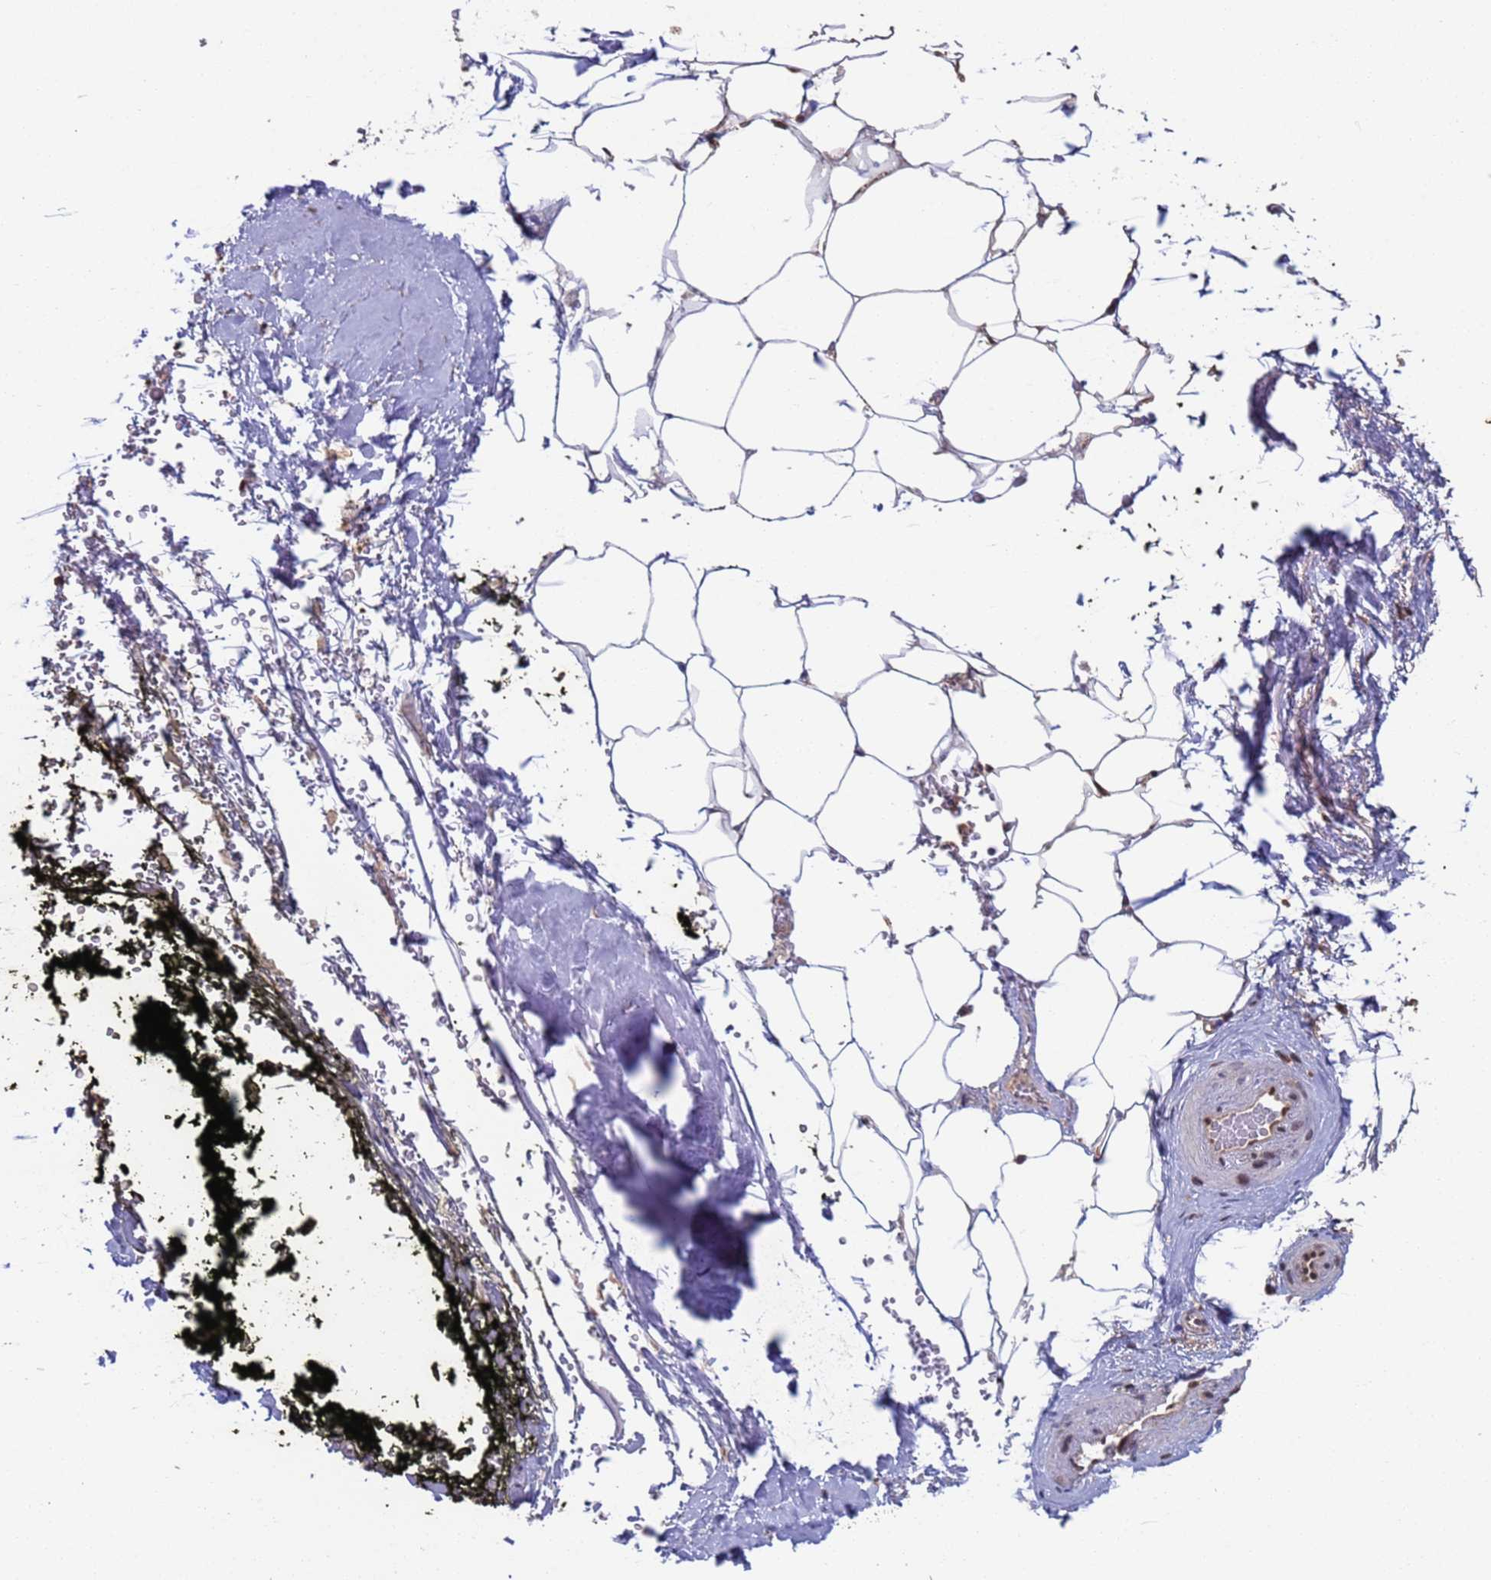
{"staining": {"intensity": "weak", "quantity": ">75%", "location": "cytoplasmic/membranous"}, "tissue": "adipose tissue", "cell_type": "Adipocytes", "image_type": "normal", "snomed": [{"axis": "morphology", "description": "Normal tissue, NOS"}, {"axis": "morphology", "description": "Adenocarcinoma, Low grade"}, {"axis": "topography", "description": "Prostate"}, {"axis": "topography", "description": "Peripheral nerve tissue"}], "caption": "IHC micrograph of unremarkable adipose tissue stained for a protein (brown), which shows low levels of weak cytoplasmic/membranous positivity in approximately >75% of adipocytes.", "gene": "FUBP3", "patient": {"sex": "male", "age": 63}}